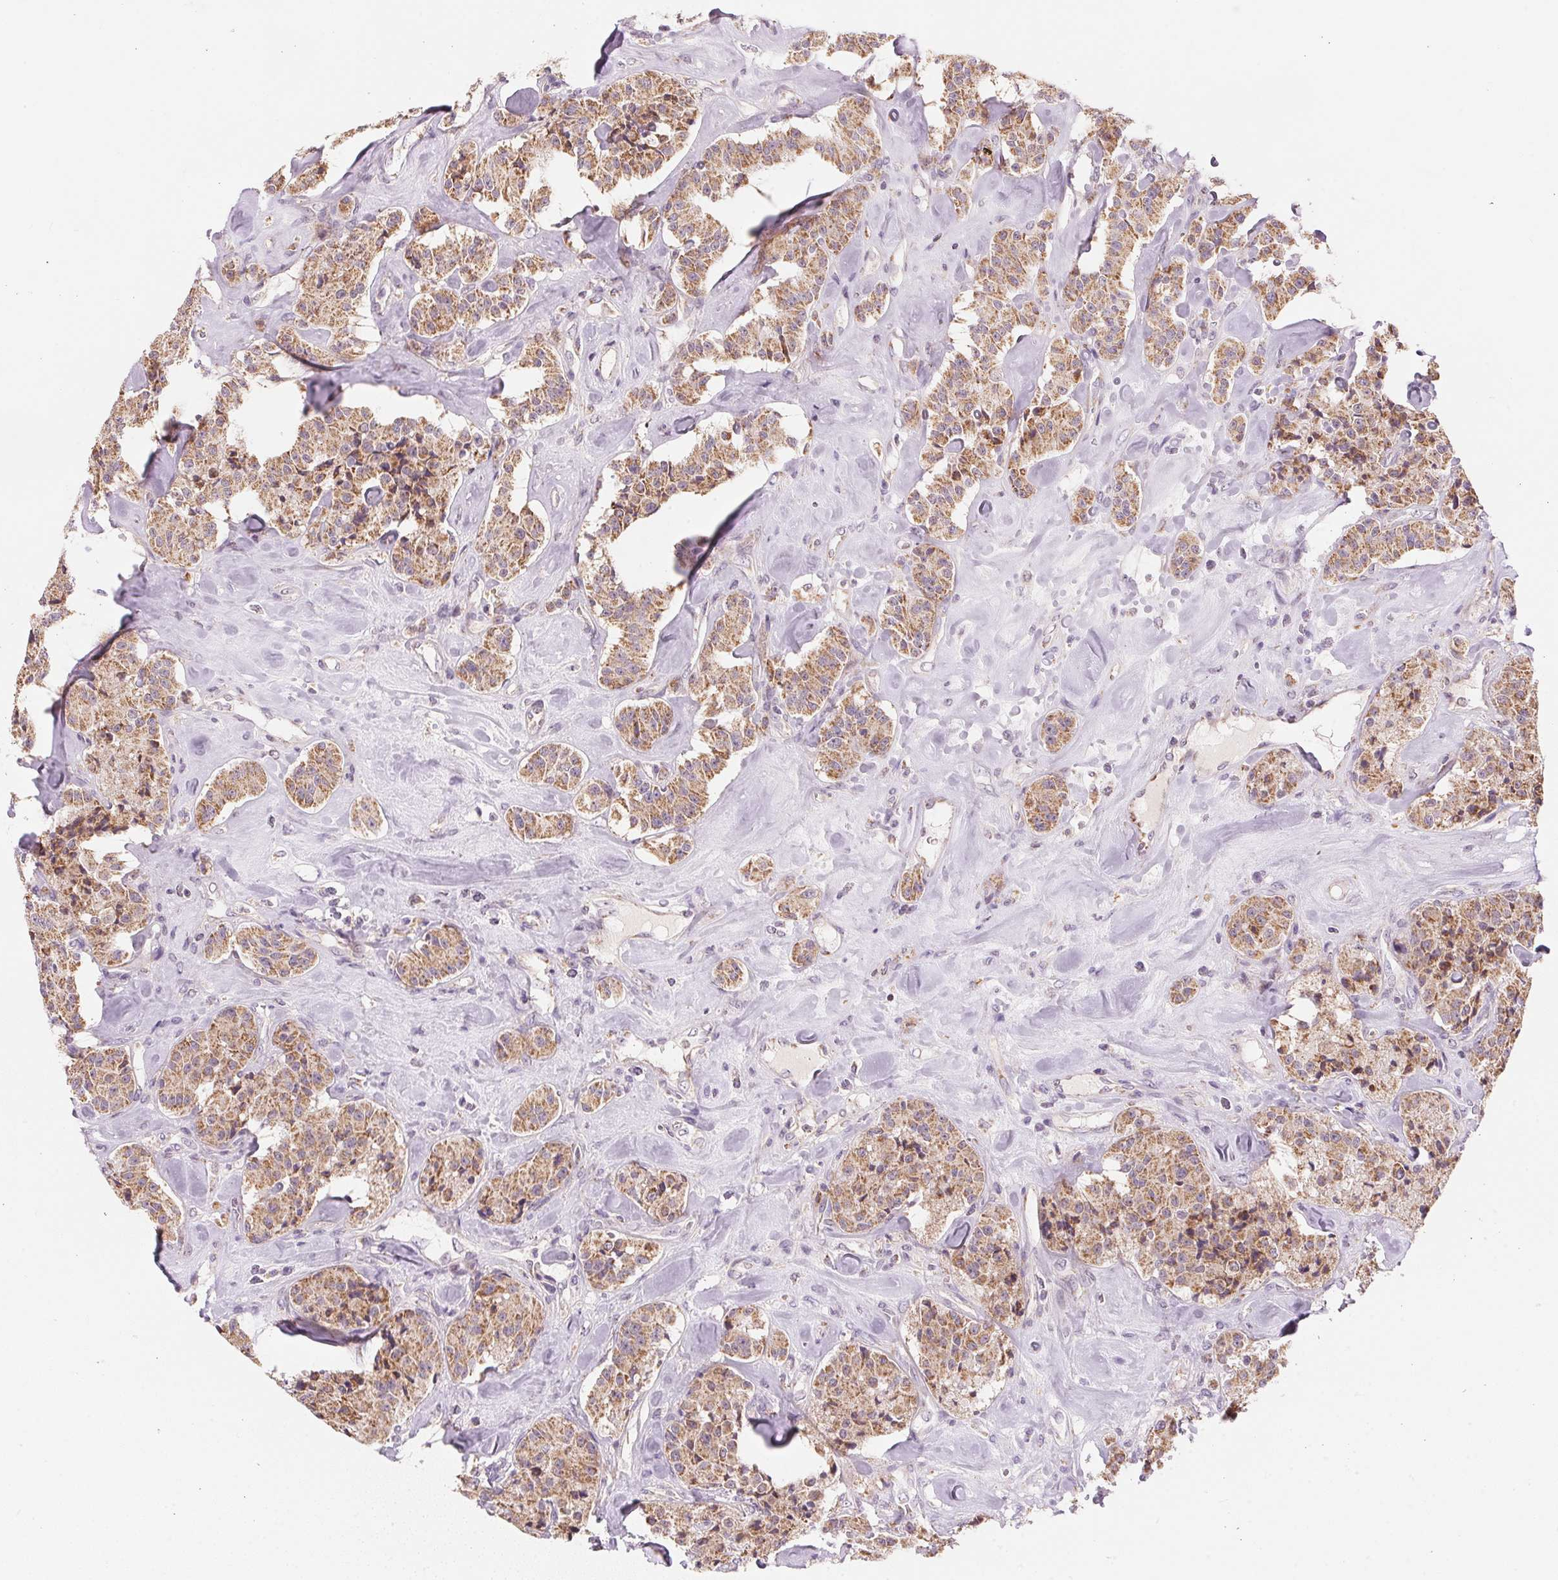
{"staining": {"intensity": "moderate", "quantity": ">75%", "location": "cytoplasmic/membranous"}, "tissue": "carcinoid", "cell_type": "Tumor cells", "image_type": "cancer", "snomed": [{"axis": "morphology", "description": "Carcinoid, malignant, NOS"}, {"axis": "topography", "description": "Pancreas"}], "caption": "The immunohistochemical stain shows moderate cytoplasmic/membranous expression in tumor cells of carcinoid (malignant) tissue. (IHC, brightfield microscopy, high magnification).", "gene": "COQ7", "patient": {"sex": "male", "age": 41}}